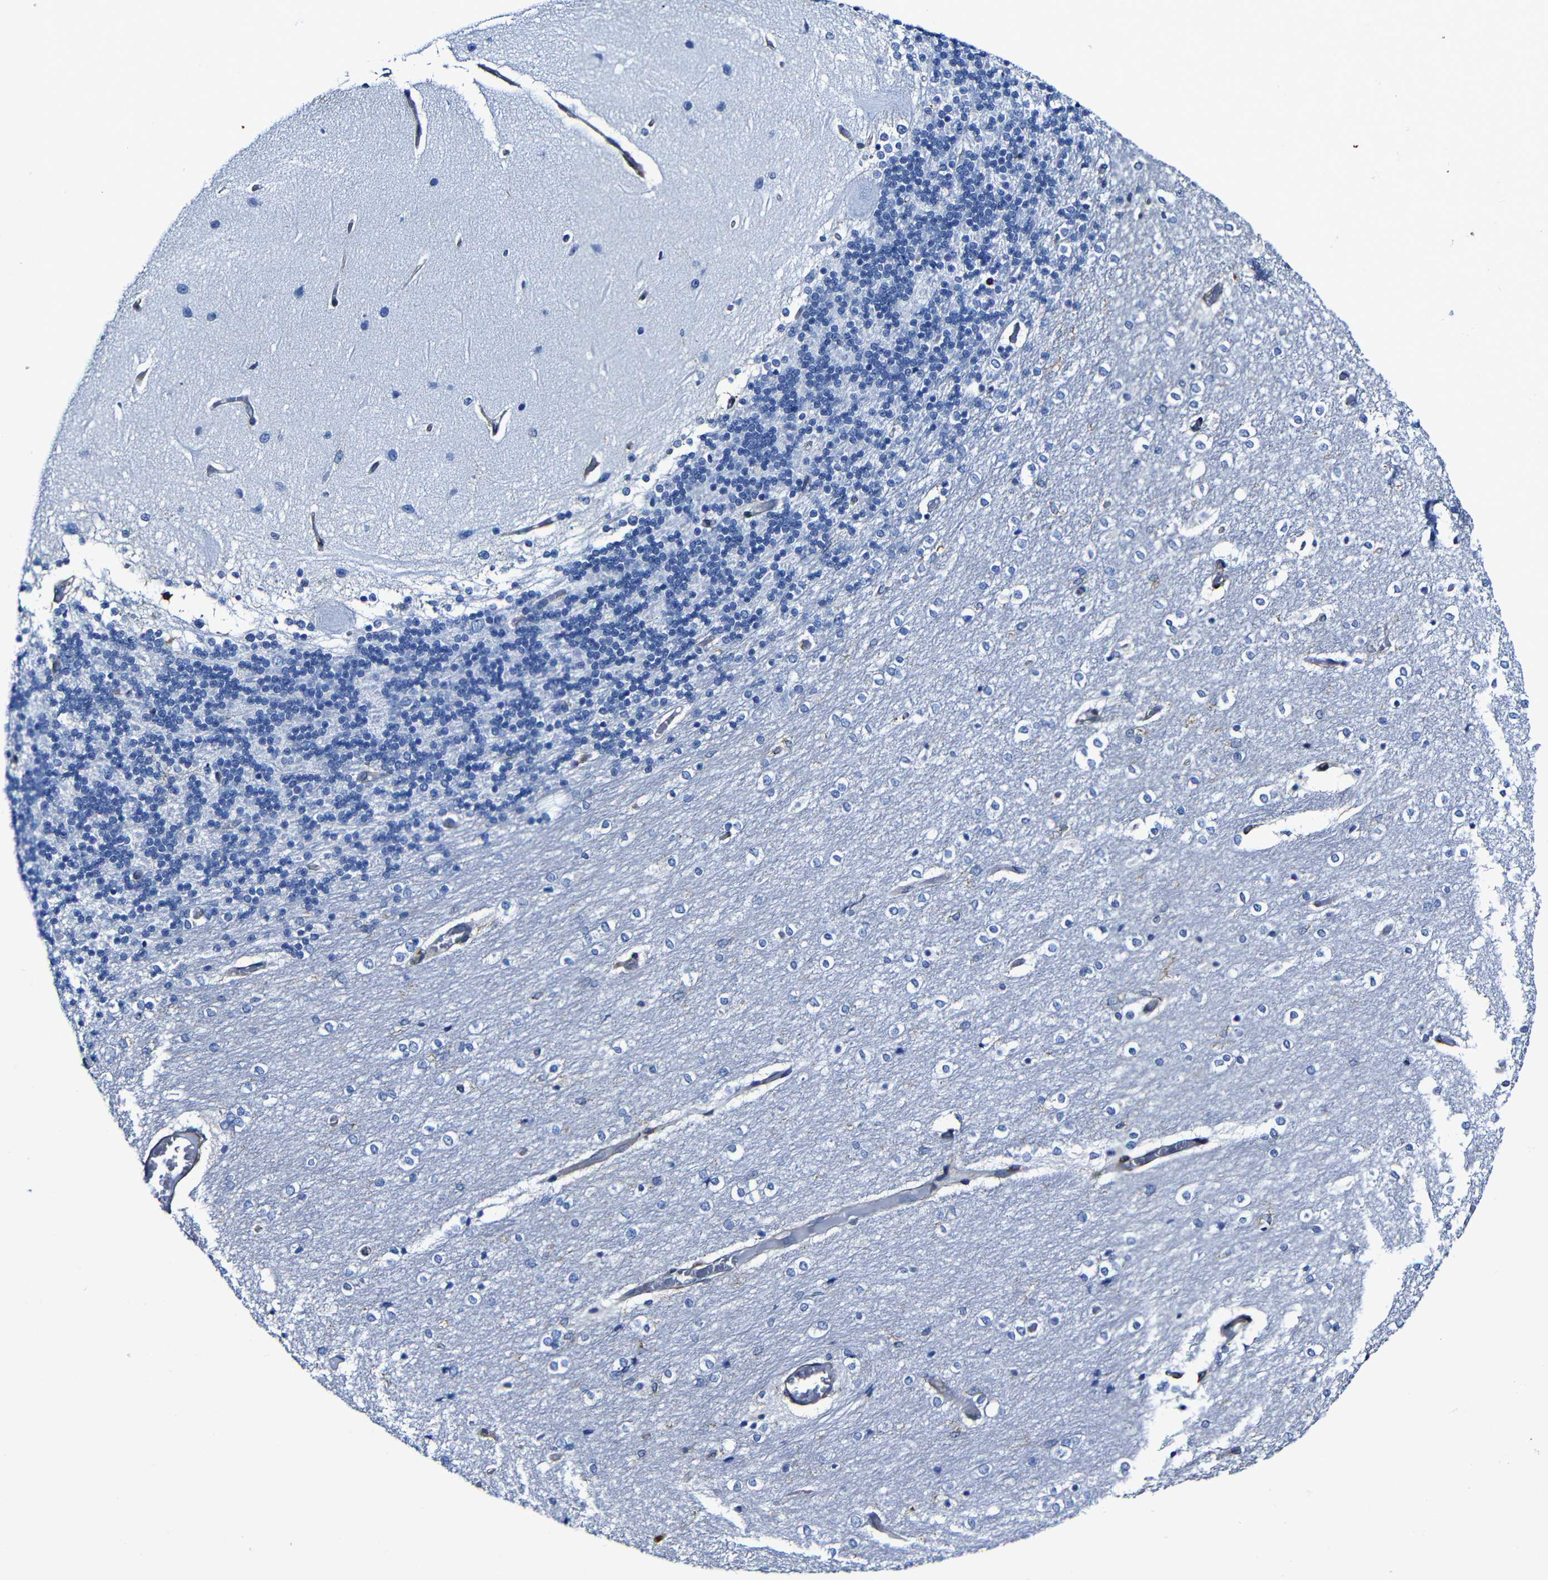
{"staining": {"intensity": "negative", "quantity": "none", "location": "none"}, "tissue": "cerebellum", "cell_type": "Cells in granular layer", "image_type": "normal", "snomed": [{"axis": "morphology", "description": "Normal tissue, NOS"}, {"axis": "topography", "description": "Cerebellum"}], "caption": "This is an immunohistochemistry photomicrograph of benign cerebellum. There is no positivity in cells in granular layer.", "gene": "MSN", "patient": {"sex": "female", "age": 54}}